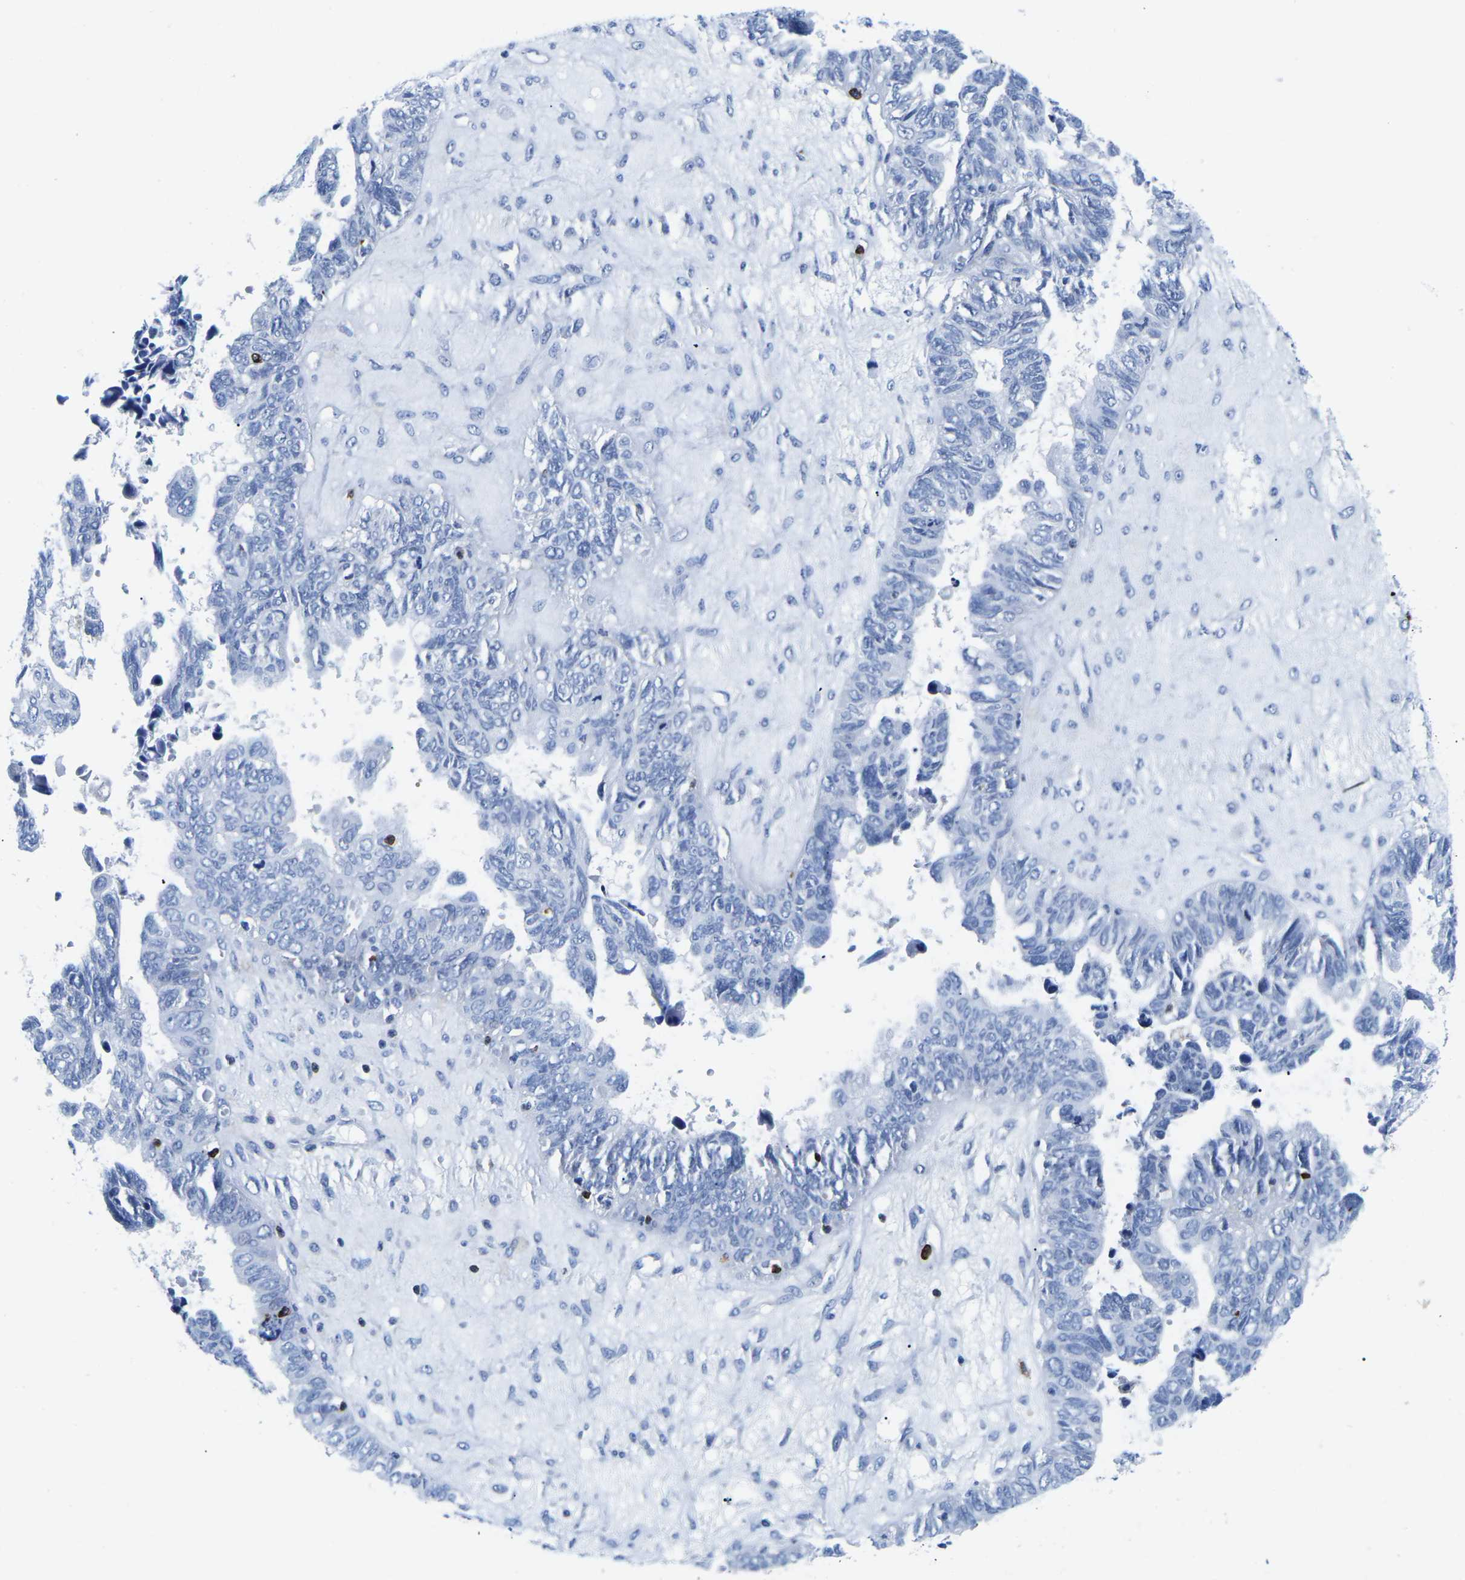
{"staining": {"intensity": "negative", "quantity": "none", "location": "none"}, "tissue": "ovarian cancer", "cell_type": "Tumor cells", "image_type": "cancer", "snomed": [{"axis": "morphology", "description": "Cystadenocarcinoma, serous, NOS"}, {"axis": "topography", "description": "Ovary"}], "caption": "High magnification brightfield microscopy of serous cystadenocarcinoma (ovarian) stained with DAB (3,3'-diaminobenzidine) (brown) and counterstained with hematoxylin (blue): tumor cells show no significant expression. Brightfield microscopy of immunohistochemistry stained with DAB (3,3'-diaminobenzidine) (brown) and hematoxylin (blue), captured at high magnification.", "gene": "CTSW", "patient": {"sex": "female", "age": 79}}